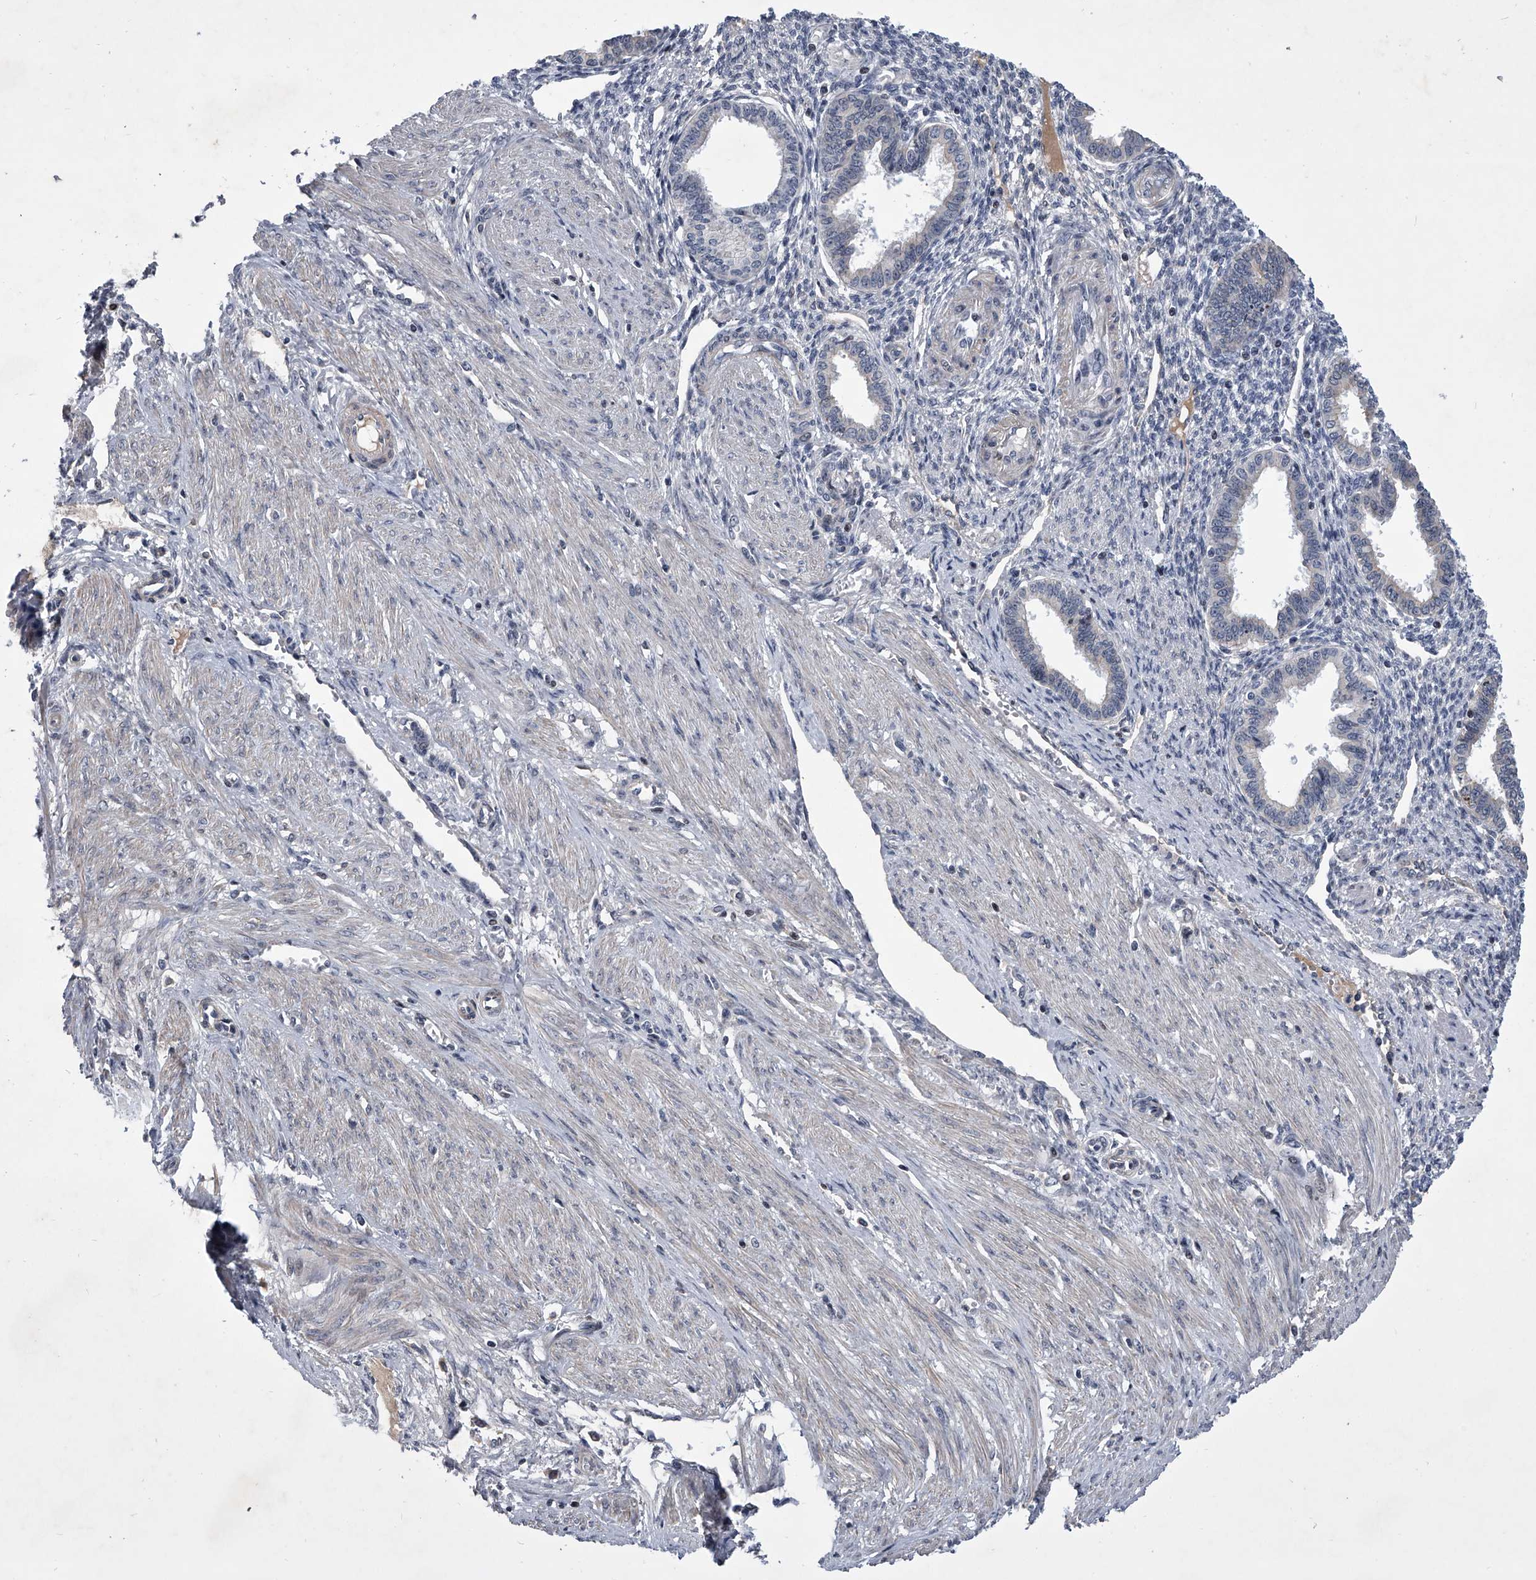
{"staining": {"intensity": "negative", "quantity": "none", "location": "none"}, "tissue": "endometrium", "cell_type": "Cells in endometrial stroma", "image_type": "normal", "snomed": [{"axis": "morphology", "description": "Normal tissue, NOS"}, {"axis": "topography", "description": "Endometrium"}], "caption": "Immunohistochemical staining of unremarkable human endometrium reveals no significant positivity in cells in endometrial stroma.", "gene": "ZNF76", "patient": {"sex": "female", "age": 33}}